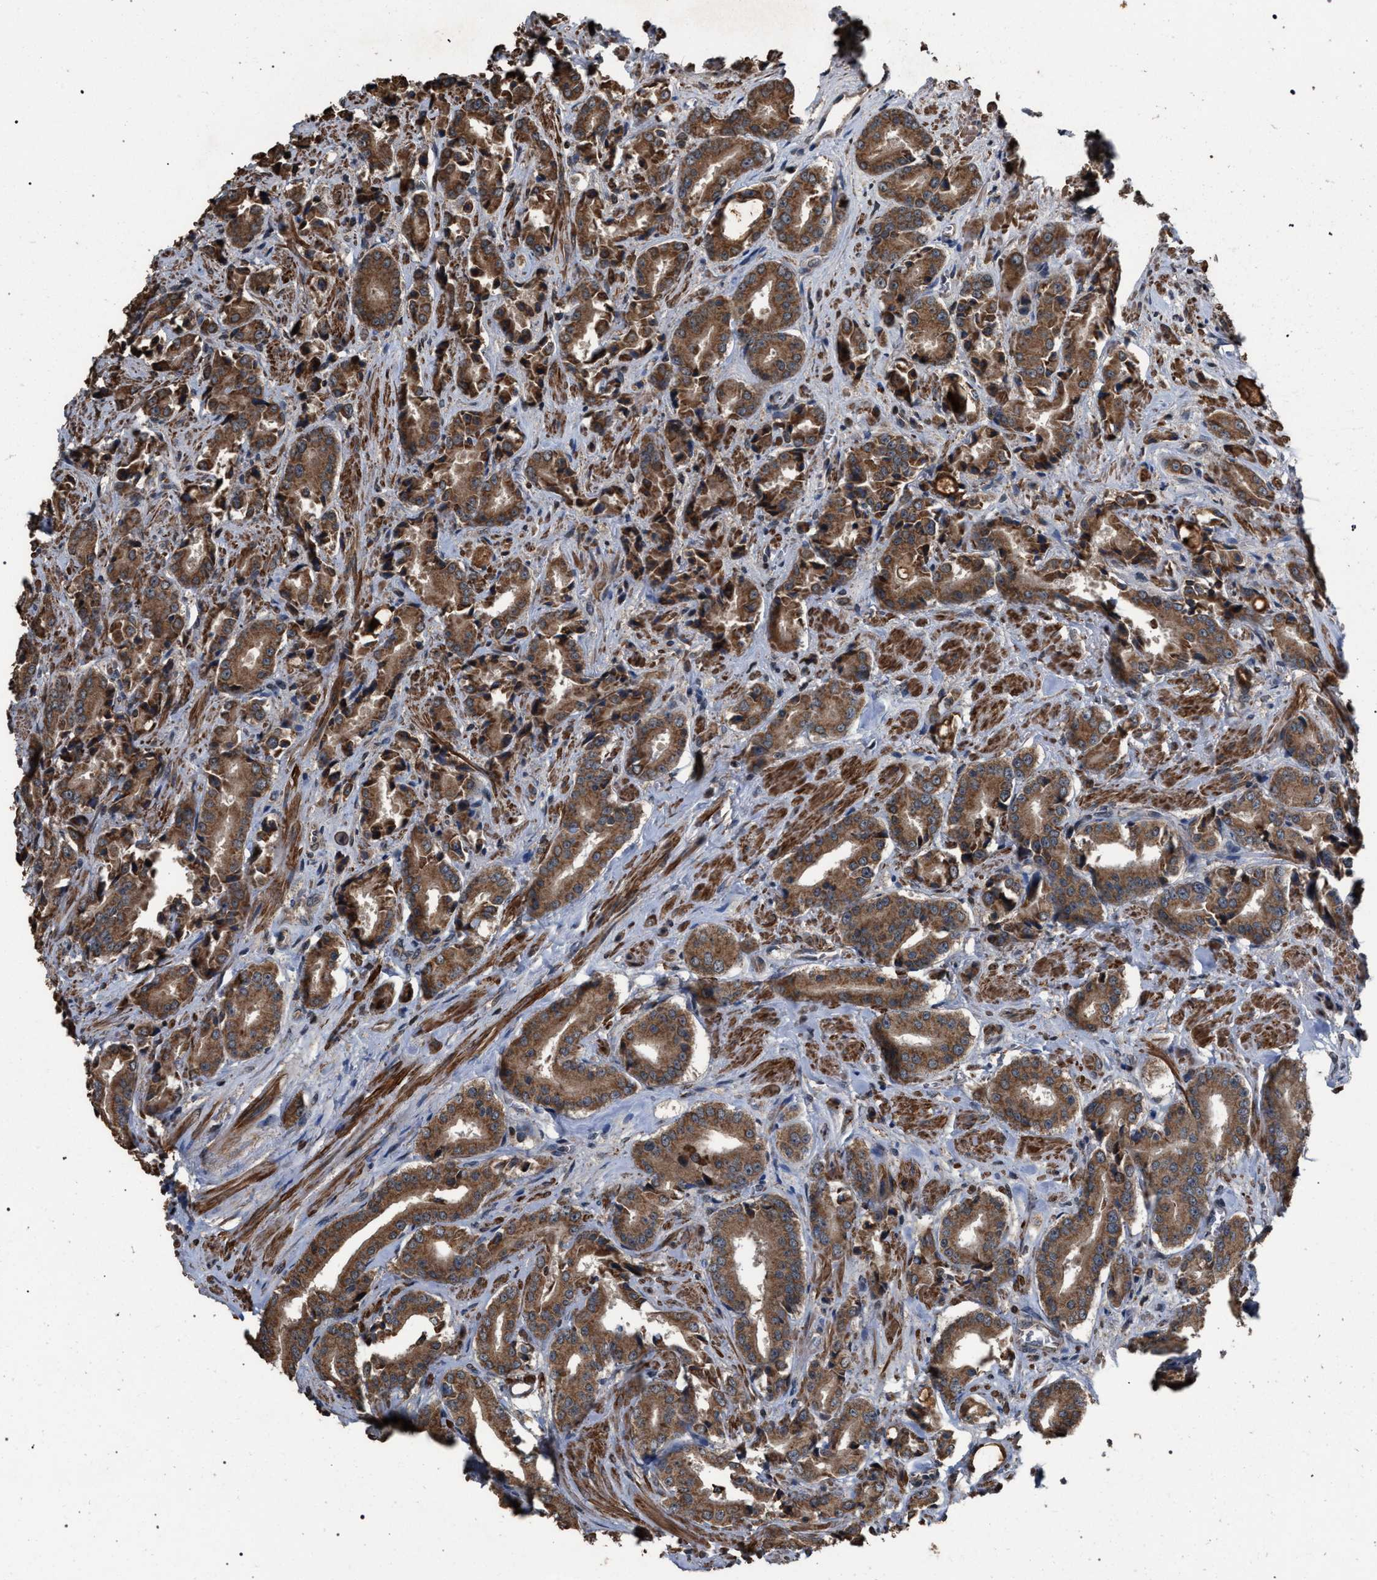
{"staining": {"intensity": "moderate", "quantity": ">75%", "location": "cytoplasmic/membranous"}, "tissue": "prostate cancer", "cell_type": "Tumor cells", "image_type": "cancer", "snomed": [{"axis": "morphology", "description": "Adenocarcinoma, High grade"}, {"axis": "topography", "description": "Prostate"}], "caption": "Immunohistochemistry (IHC) of prostate cancer (adenocarcinoma (high-grade)) reveals medium levels of moderate cytoplasmic/membranous expression in about >75% of tumor cells.", "gene": "NAA35", "patient": {"sex": "male", "age": 71}}